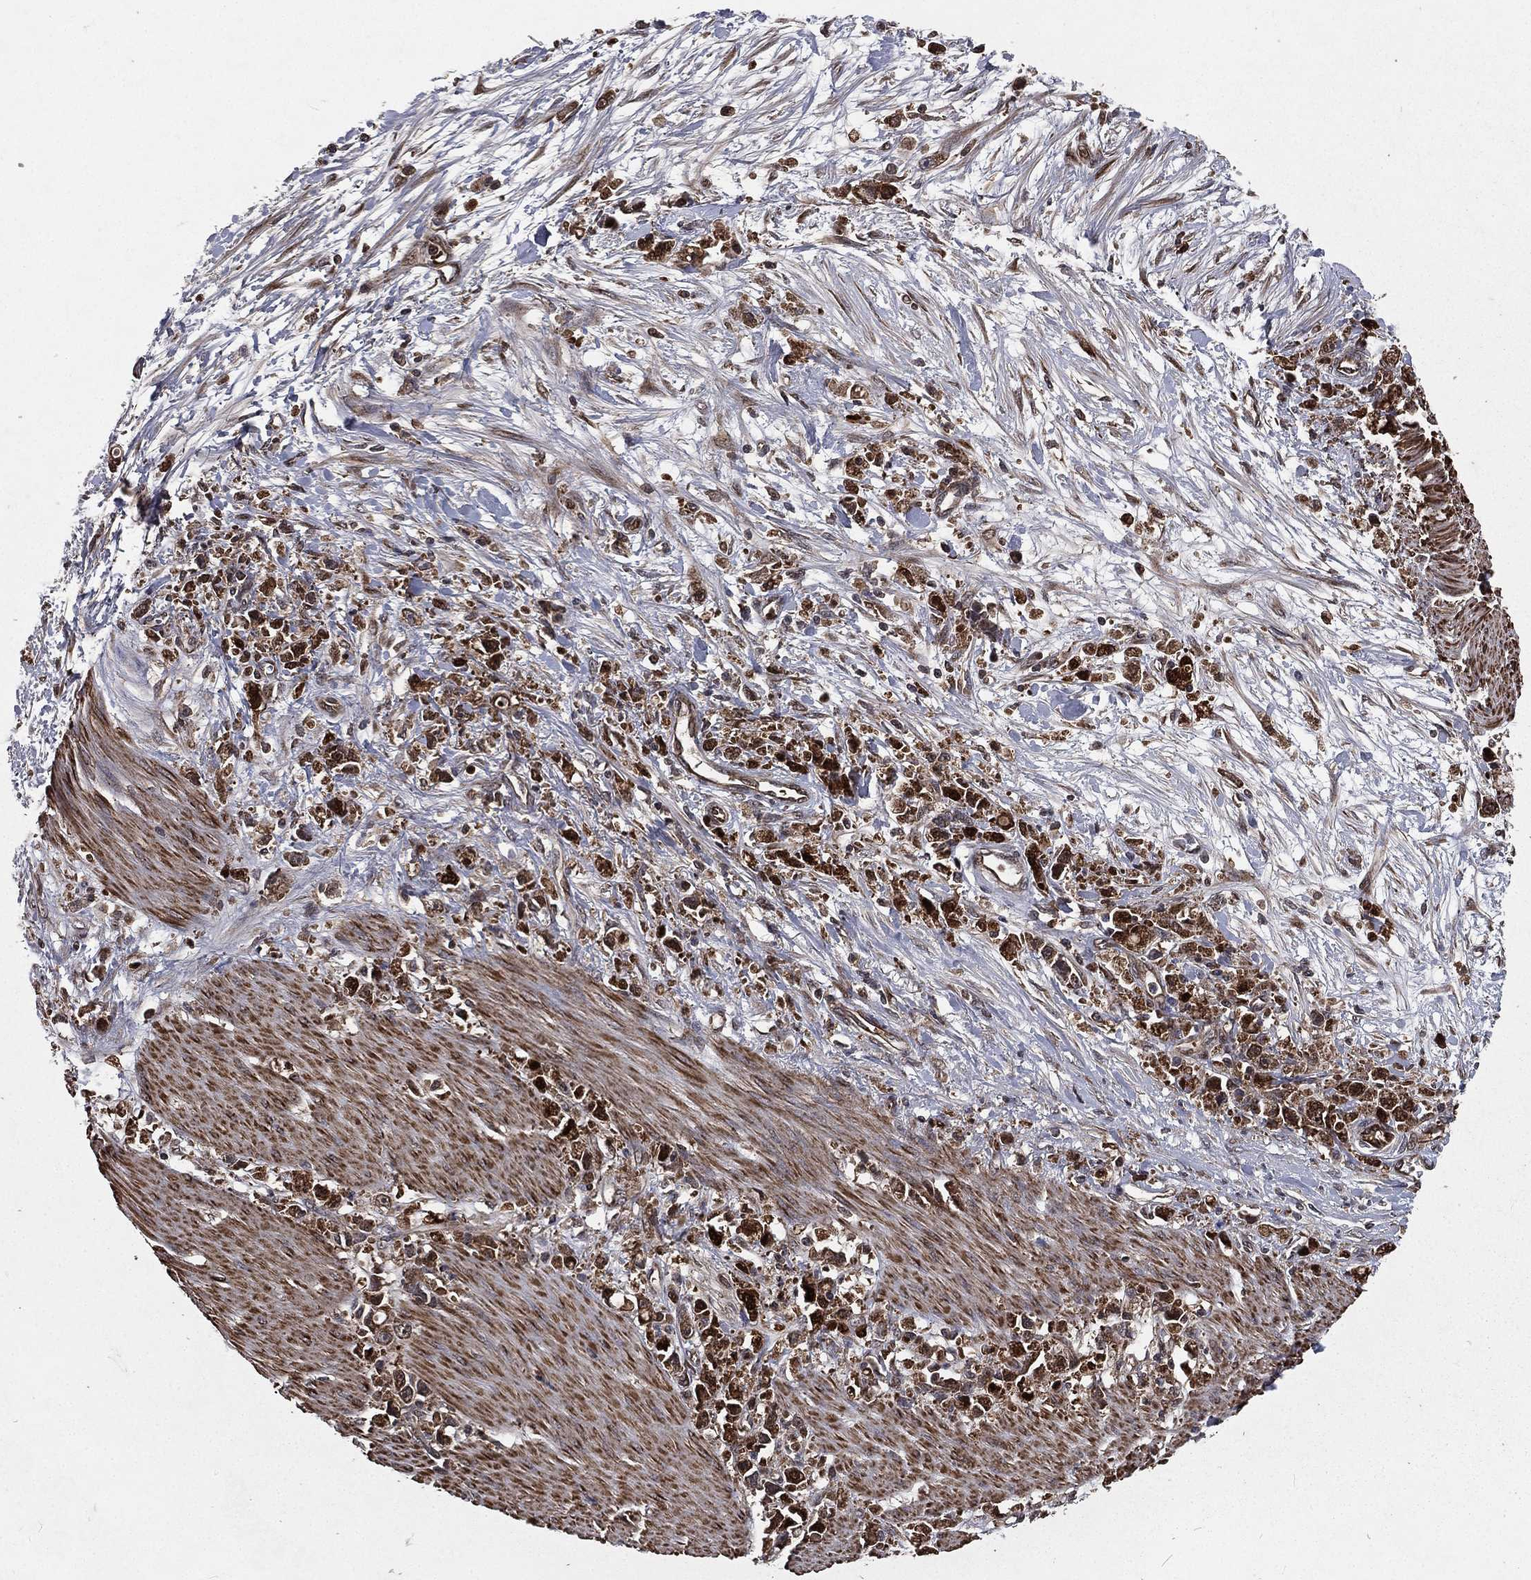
{"staining": {"intensity": "strong", "quantity": "25%-75%", "location": "cytoplasmic/membranous"}, "tissue": "stomach cancer", "cell_type": "Tumor cells", "image_type": "cancer", "snomed": [{"axis": "morphology", "description": "Adenocarcinoma, NOS"}, {"axis": "topography", "description": "Stomach"}], "caption": "Approximately 25%-75% of tumor cells in human stomach cancer show strong cytoplasmic/membranous protein positivity as visualized by brown immunohistochemical staining.", "gene": "LENG8", "patient": {"sex": "female", "age": 59}}